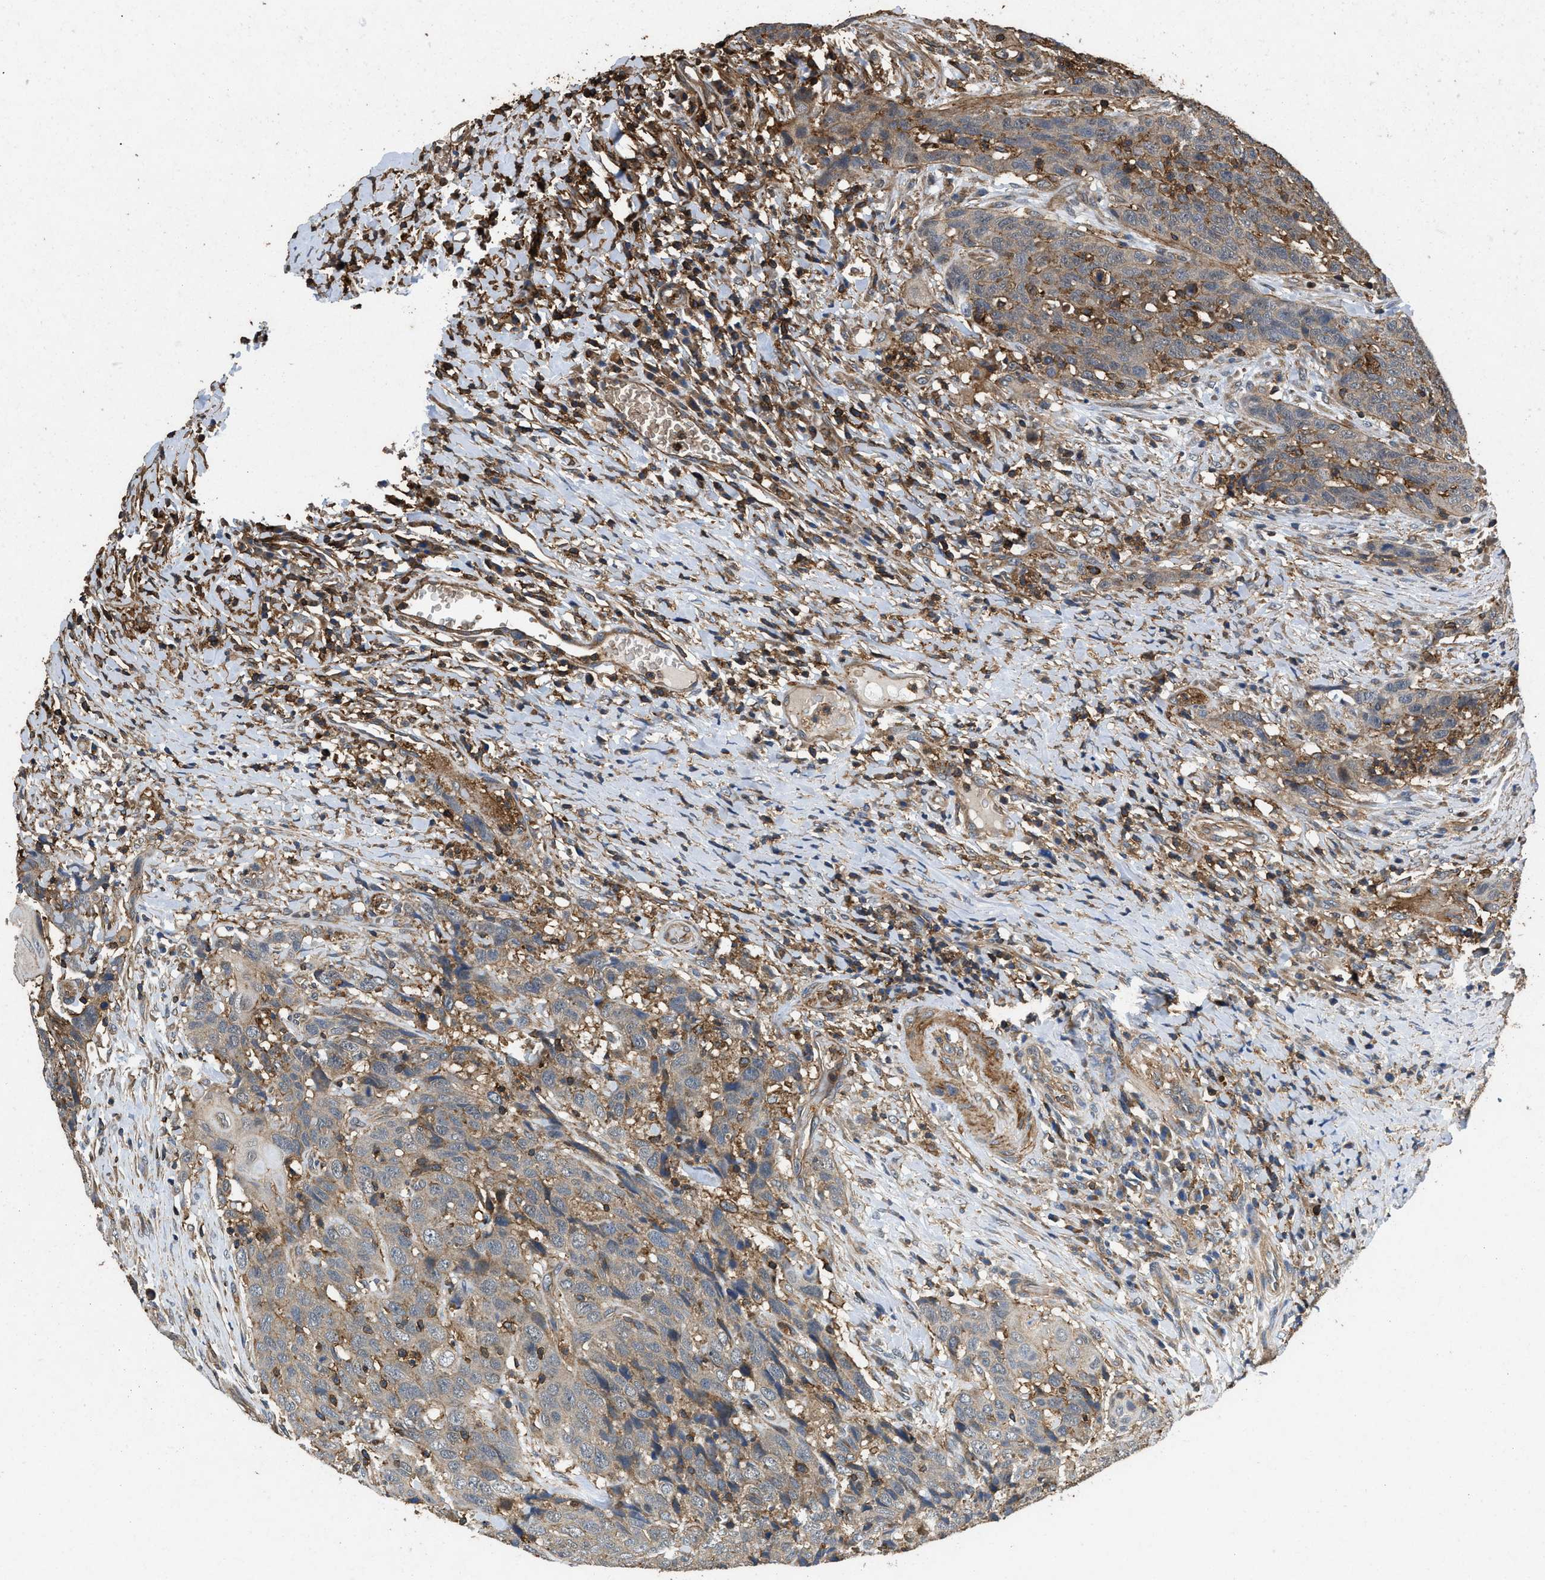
{"staining": {"intensity": "weak", "quantity": ">75%", "location": "cytoplasmic/membranous"}, "tissue": "head and neck cancer", "cell_type": "Tumor cells", "image_type": "cancer", "snomed": [{"axis": "morphology", "description": "Squamous cell carcinoma, NOS"}, {"axis": "topography", "description": "Head-Neck"}], "caption": "Immunohistochemistry histopathology image of neoplastic tissue: head and neck cancer stained using IHC displays low levels of weak protein expression localized specifically in the cytoplasmic/membranous of tumor cells, appearing as a cytoplasmic/membranous brown color.", "gene": "LINGO2", "patient": {"sex": "male", "age": 66}}